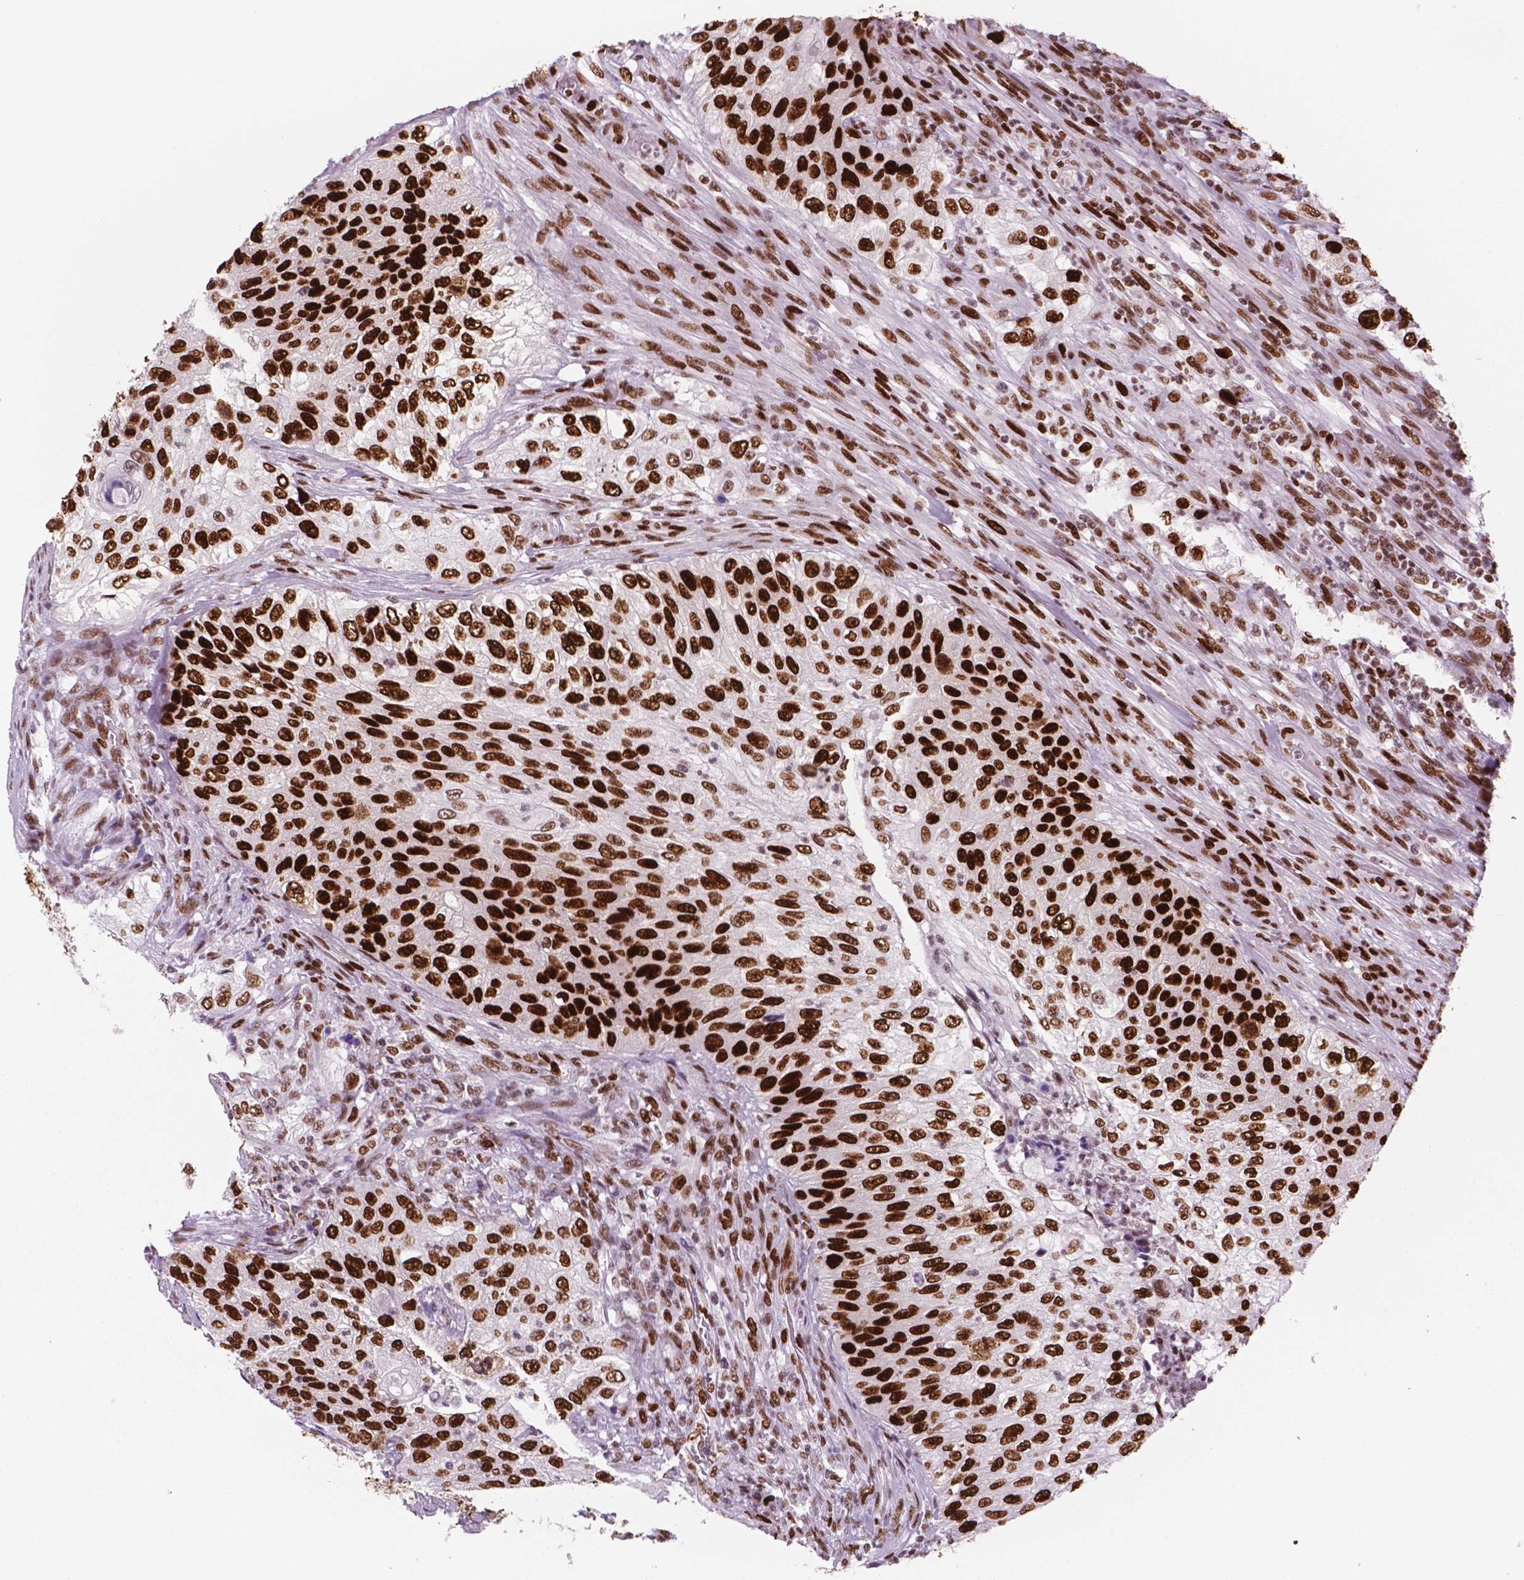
{"staining": {"intensity": "strong", "quantity": ">75%", "location": "nuclear"}, "tissue": "urothelial cancer", "cell_type": "Tumor cells", "image_type": "cancer", "snomed": [{"axis": "morphology", "description": "Urothelial carcinoma, High grade"}, {"axis": "topography", "description": "Urinary bladder"}], "caption": "Urothelial carcinoma (high-grade) was stained to show a protein in brown. There is high levels of strong nuclear staining in about >75% of tumor cells.", "gene": "MSH6", "patient": {"sex": "female", "age": 60}}